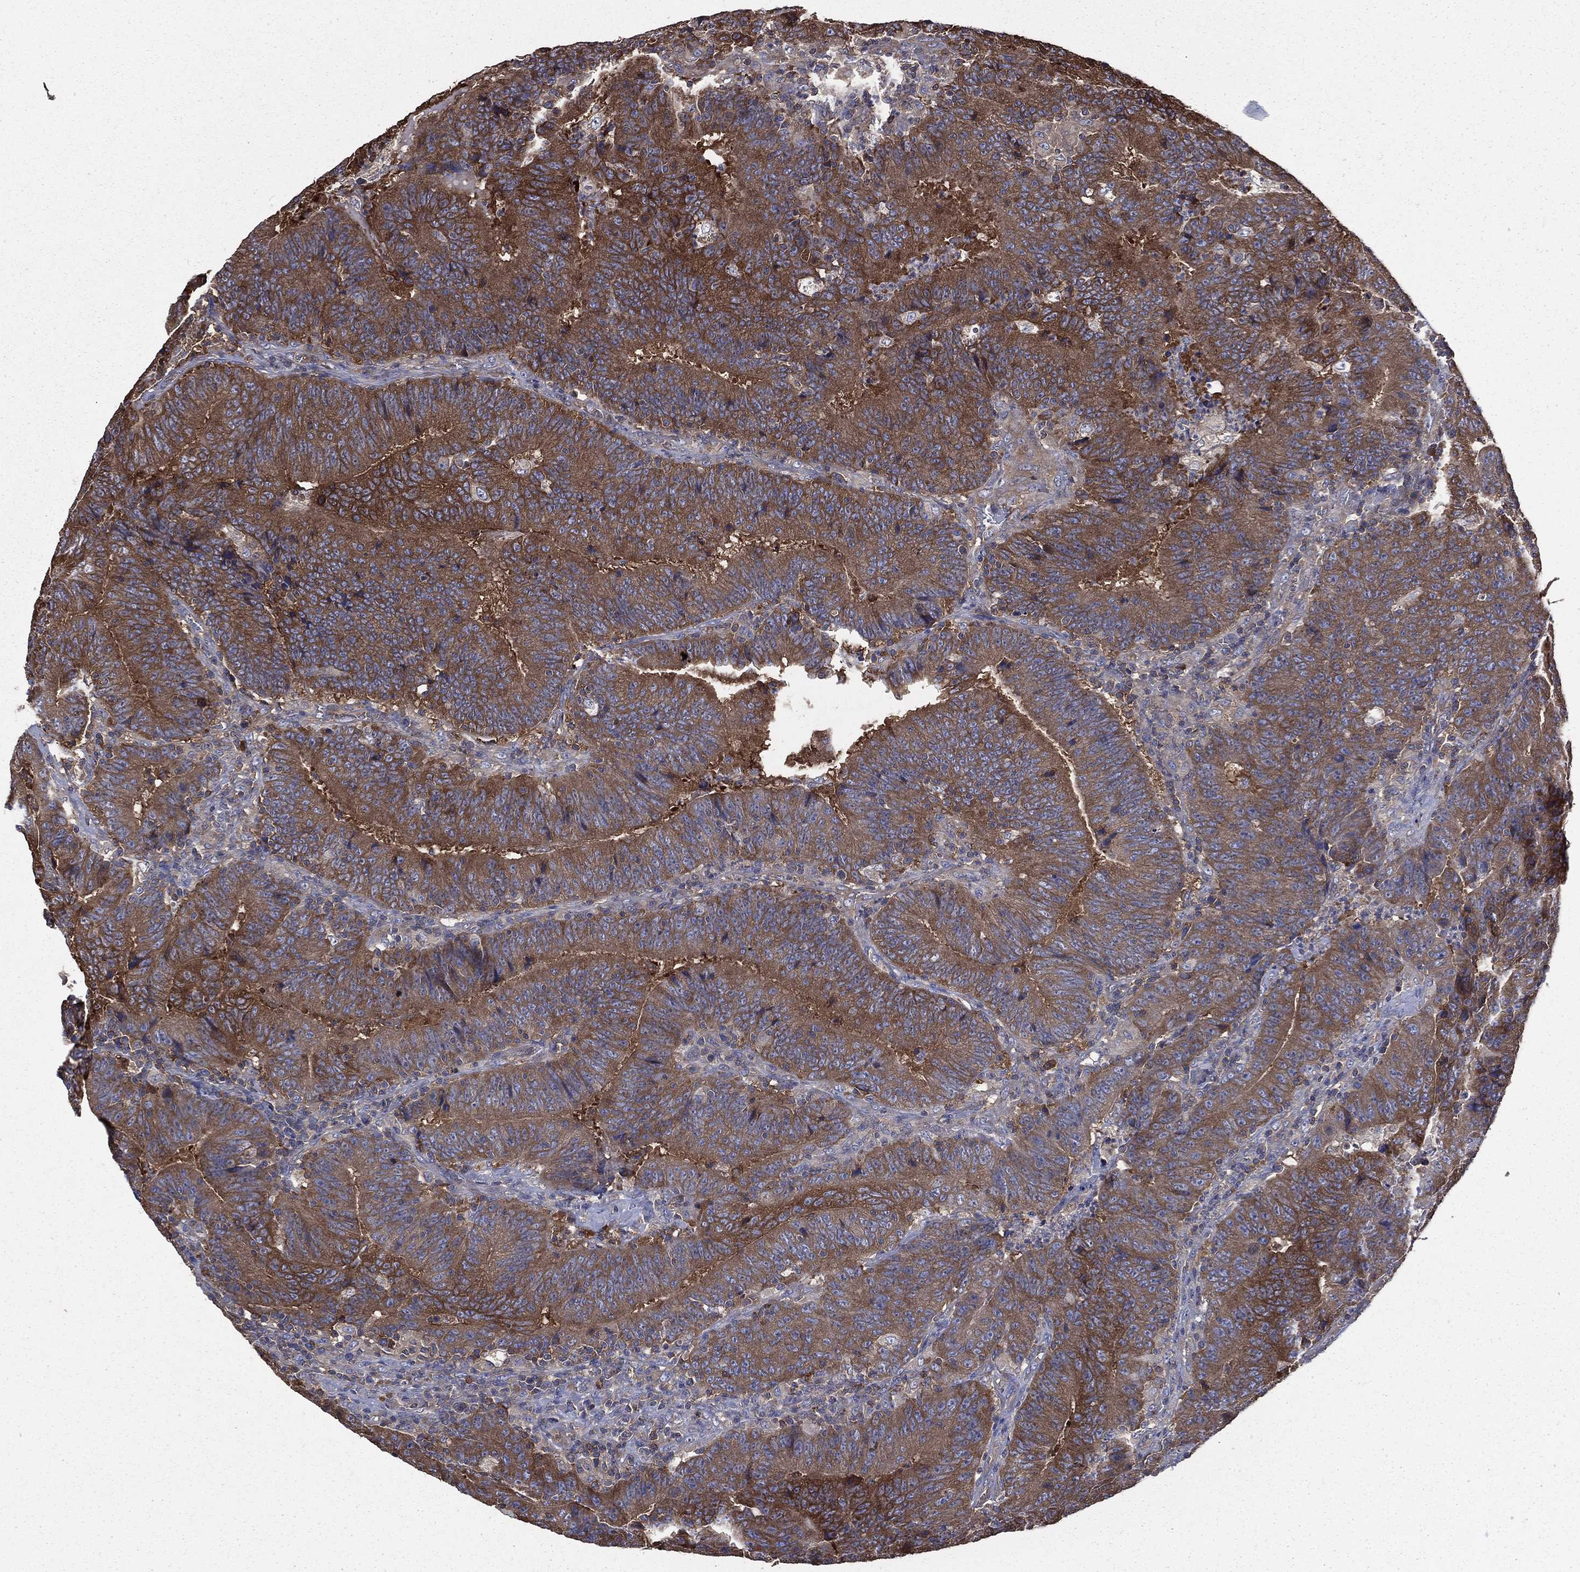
{"staining": {"intensity": "strong", "quantity": ">75%", "location": "cytoplasmic/membranous"}, "tissue": "colorectal cancer", "cell_type": "Tumor cells", "image_type": "cancer", "snomed": [{"axis": "morphology", "description": "Adenocarcinoma, NOS"}, {"axis": "topography", "description": "Colon"}], "caption": "Brown immunohistochemical staining in adenocarcinoma (colorectal) exhibits strong cytoplasmic/membranous expression in approximately >75% of tumor cells. (DAB IHC with brightfield microscopy, high magnification).", "gene": "SARS1", "patient": {"sex": "female", "age": 75}}